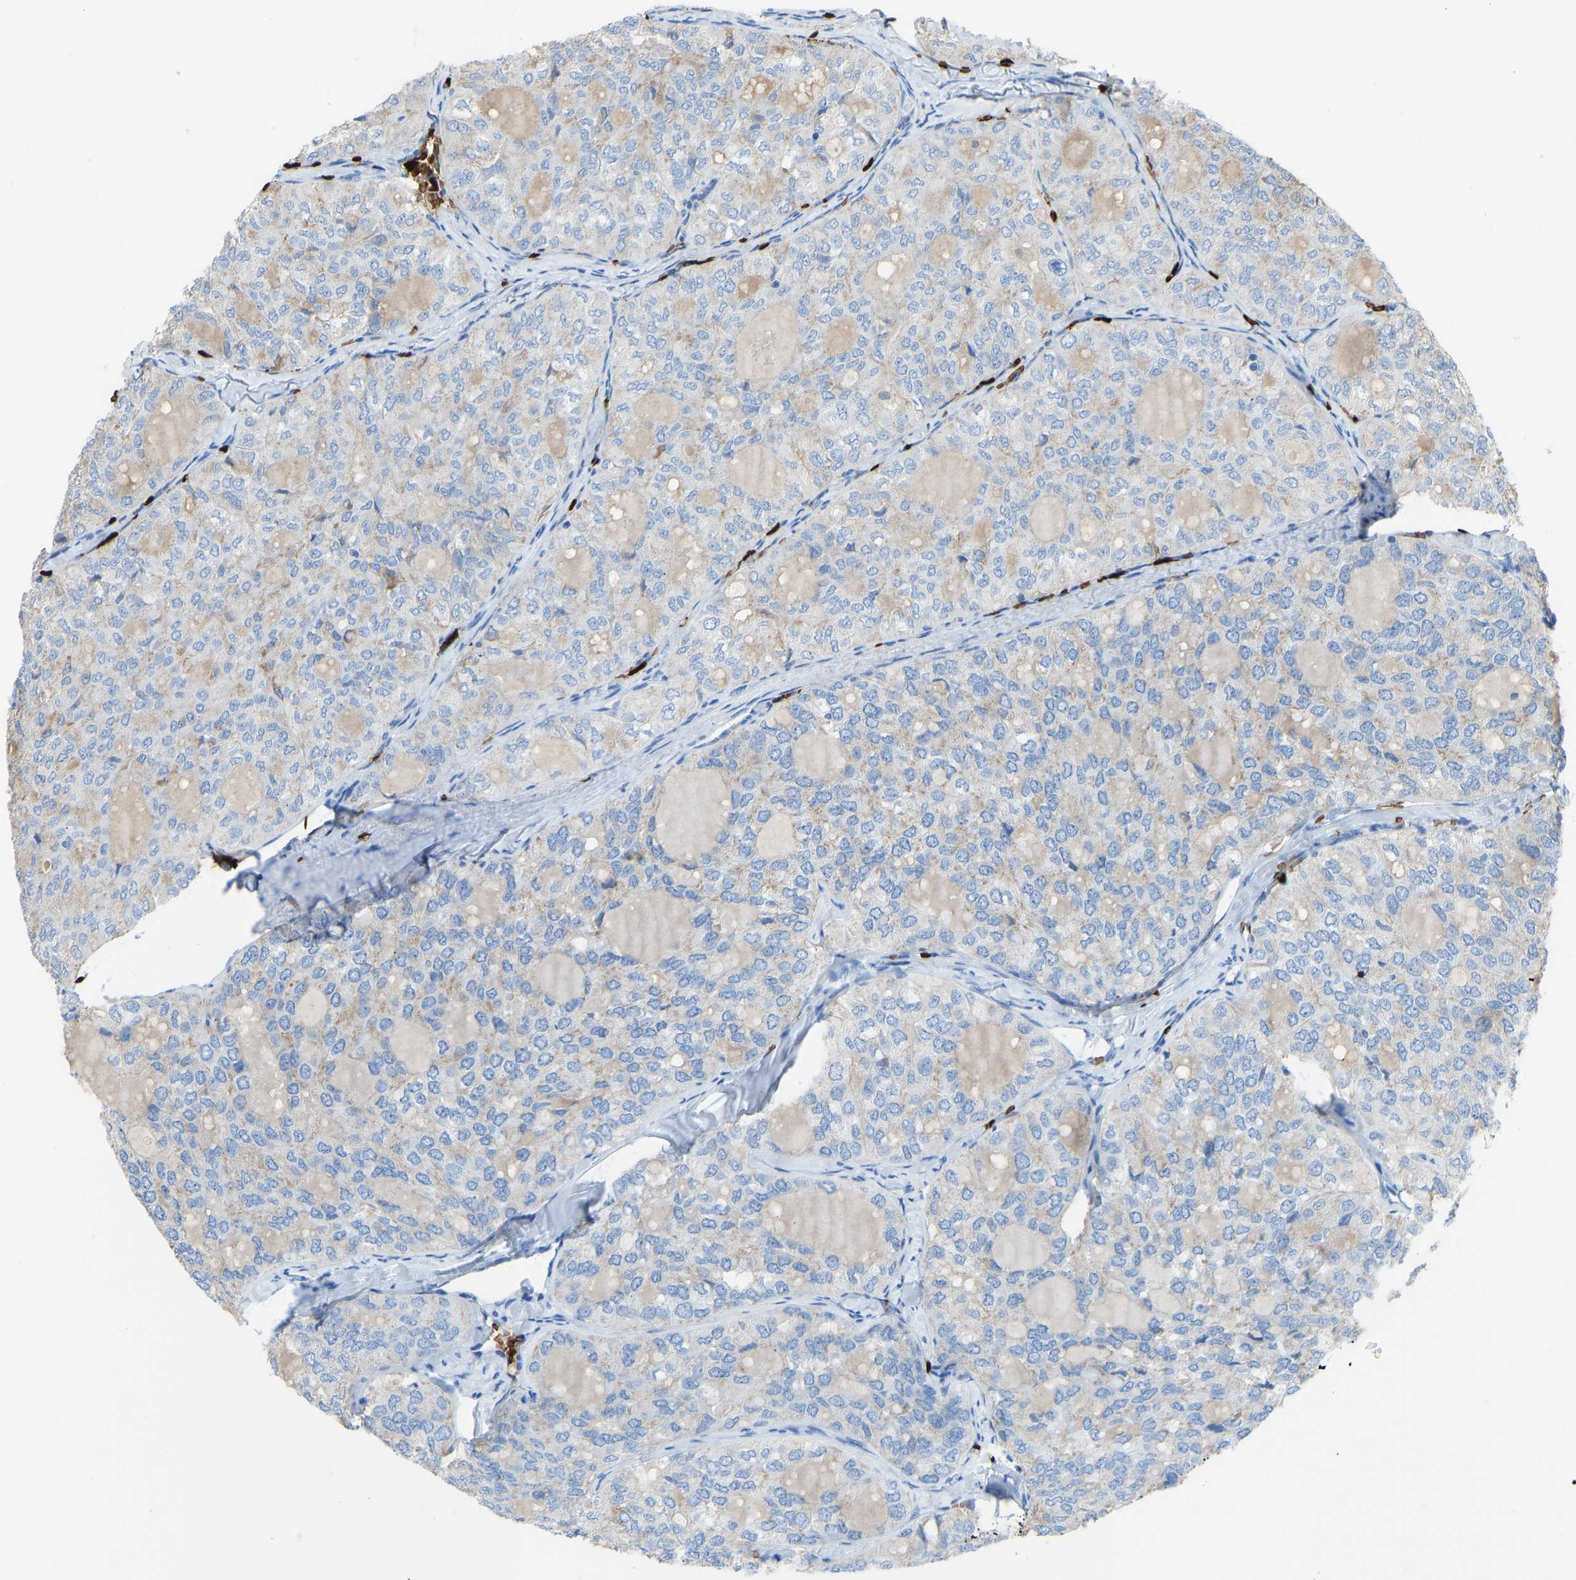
{"staining": {"intensity": "negative", "quantity": "none", "location": "none"}, "tissue": "thyroid cancer", "cell_type": "Tumor cells", "image_type": "cancer", "snomed": [{"axis": "morphology", "description": "Follicular adenoma carcinoma, NOS"}, {"axis": "topography", "description": "Thyroid gland"}], "caption": "Tumor cells are negative for brown protein staining in thyroid follicular adenoma carcinoma.", "gene": "PIGS", "patient": {"sex": "male", "age": 75}}